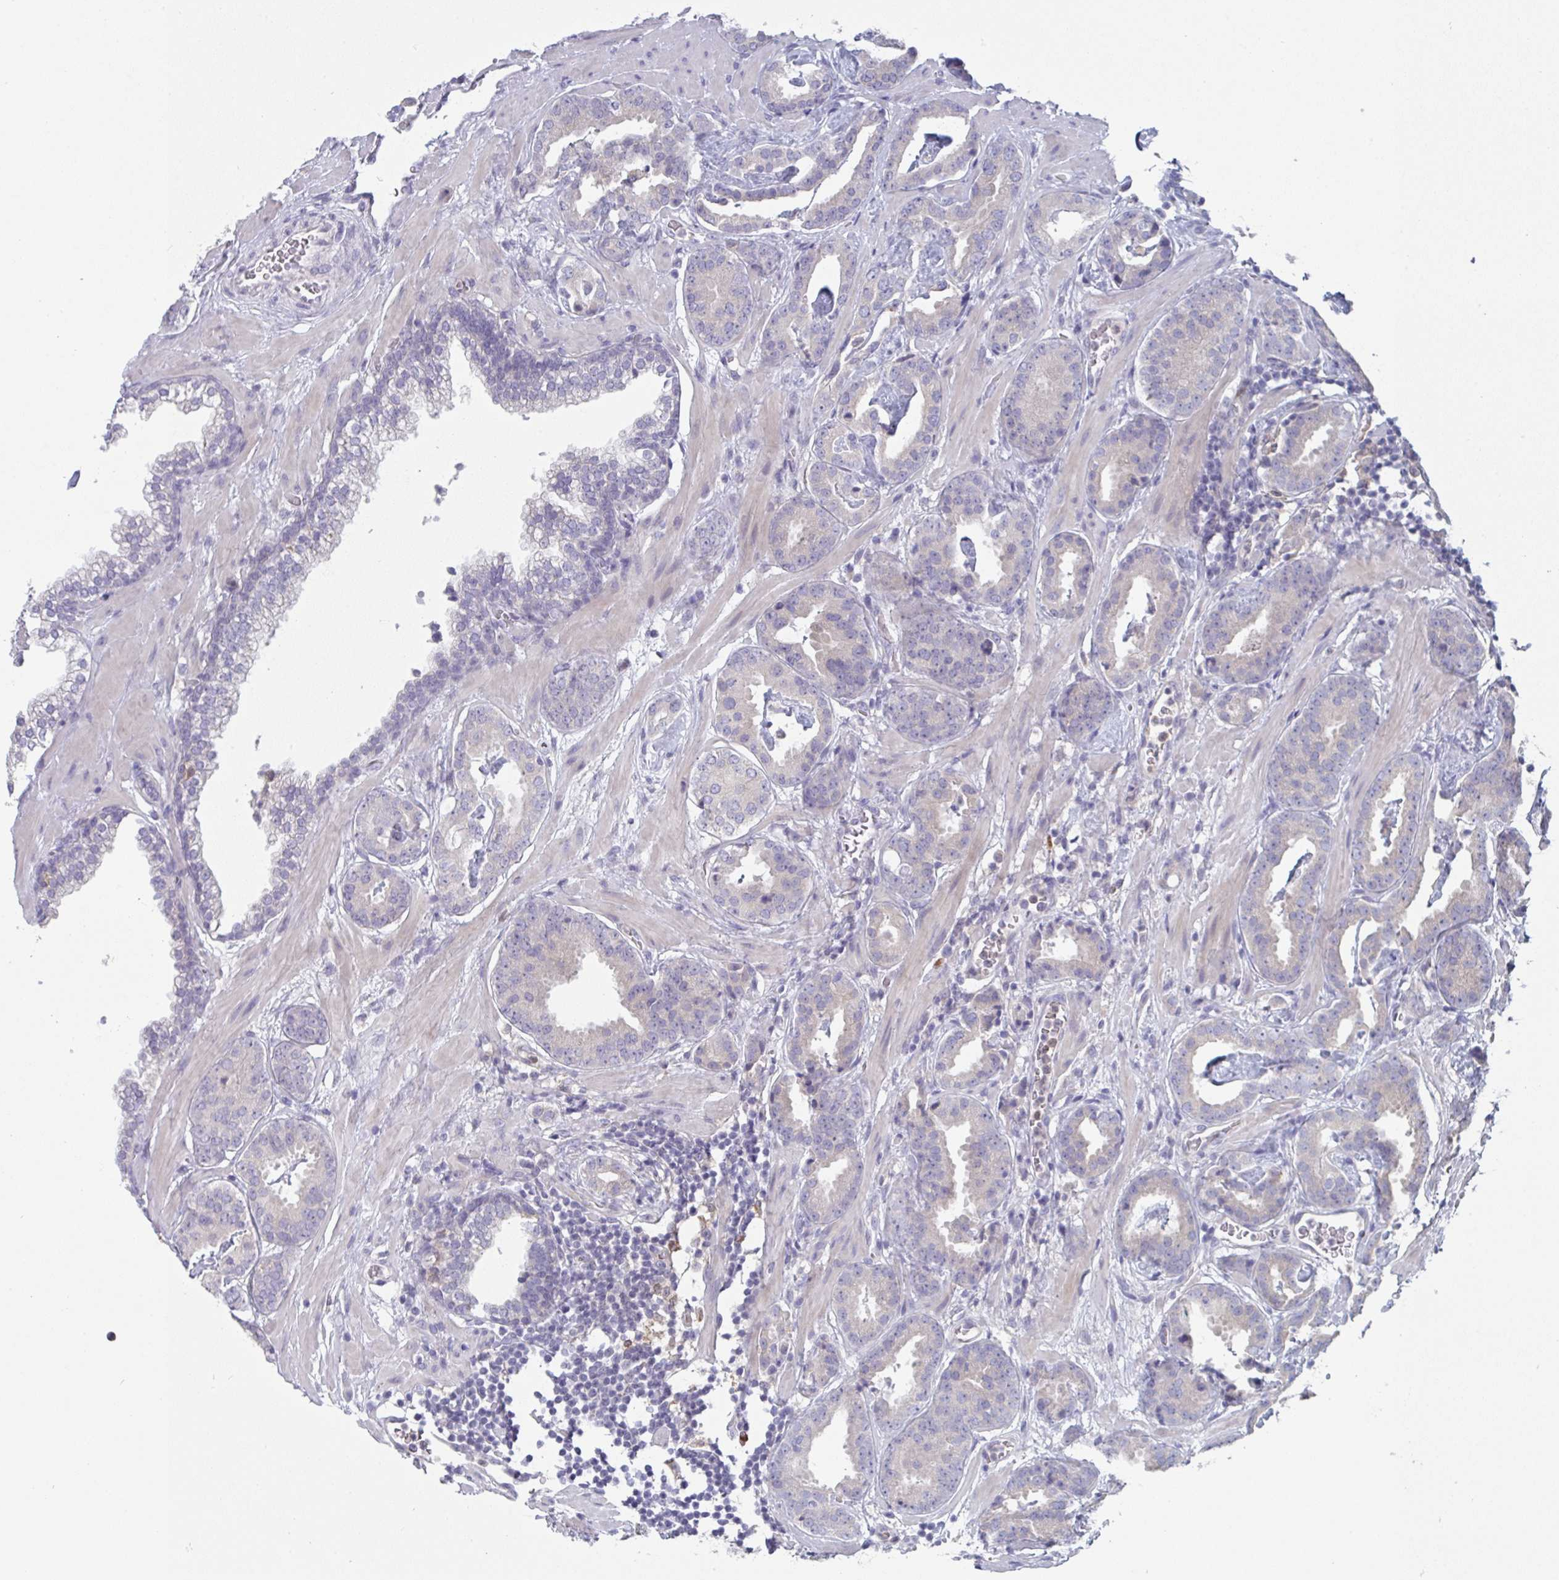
{"staining": {"intensity": "negative", "quantity": "none", "location": "none"}, "tissue": "prostate cancer", "cell_type": "Tumor cells", "image_type": "cancer", "snomed": [{"axis": "morphology", "description": "Adenocarcinoma, Low grade"}, {"axis": "topography", "description": "Prostate"}], "caption": "Immunohistochemistry micrograph of neoplastic tissue: human low-grade adenocarcinoma (prostate) stained with DAB reveals no significant protein staining in tumor cells.", "gene": "PTPRD", "patient": {"sex": "male", "age": 62}}